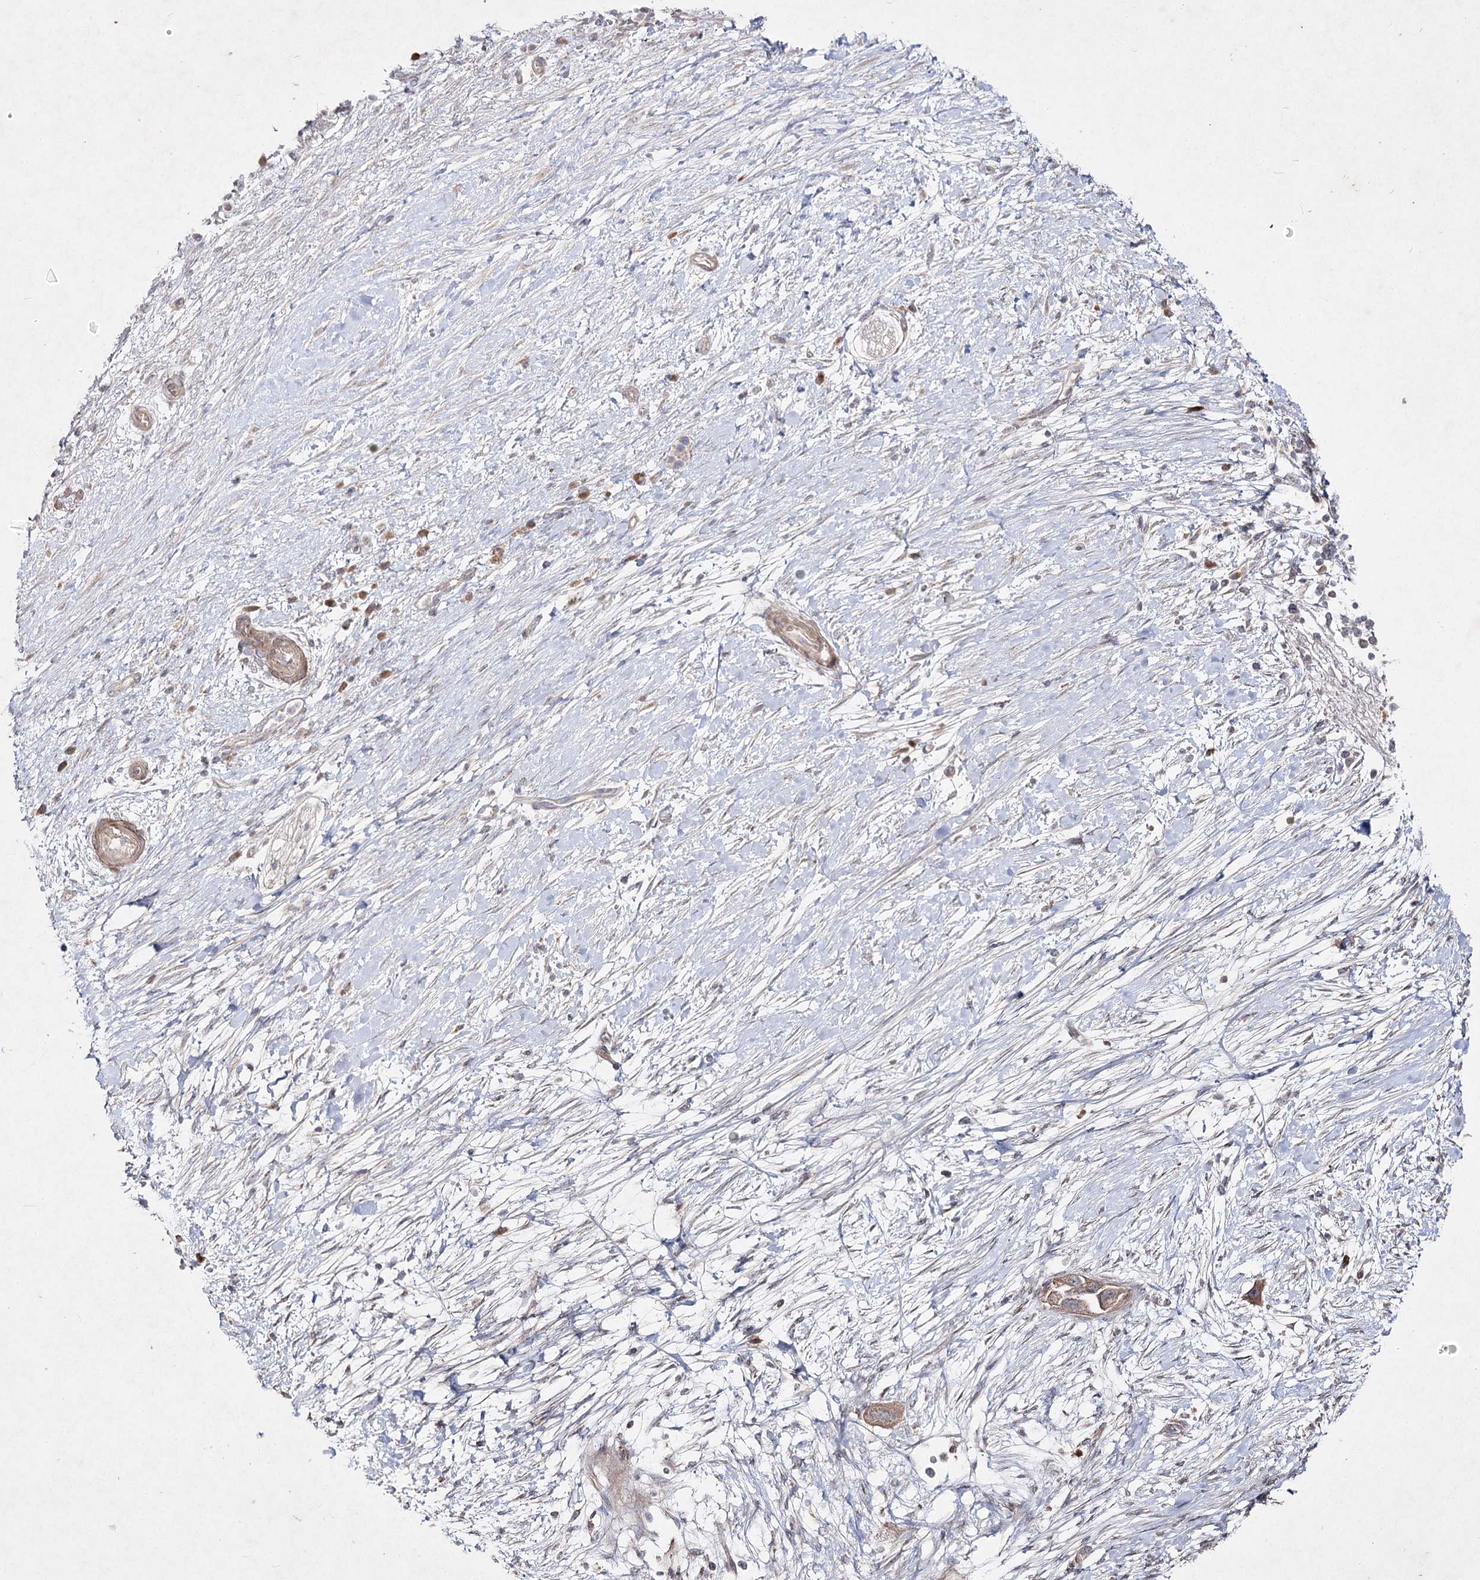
{"staining": {"intensity": "weak", "quantity": ">75%", "location": "cytoplasmic/membranous"}, "tissue": "pancreatic cancer", "cell_type": "Tumor cells", "image_type": "cancer", "snomed": [{"axis": "morphology", "description": "Adenocarcinoma, NOS"}, {"axis": "topography", "description": "Pancreas"}], "caption": "Pancreatic cancer stained with immunohistochemistry (IHC) exhibits weak cytoplasmic/membranous staining in about >75% of tumor cells.", "gene": "CIB2", "patient": {"sex": "male", "age": 68}}